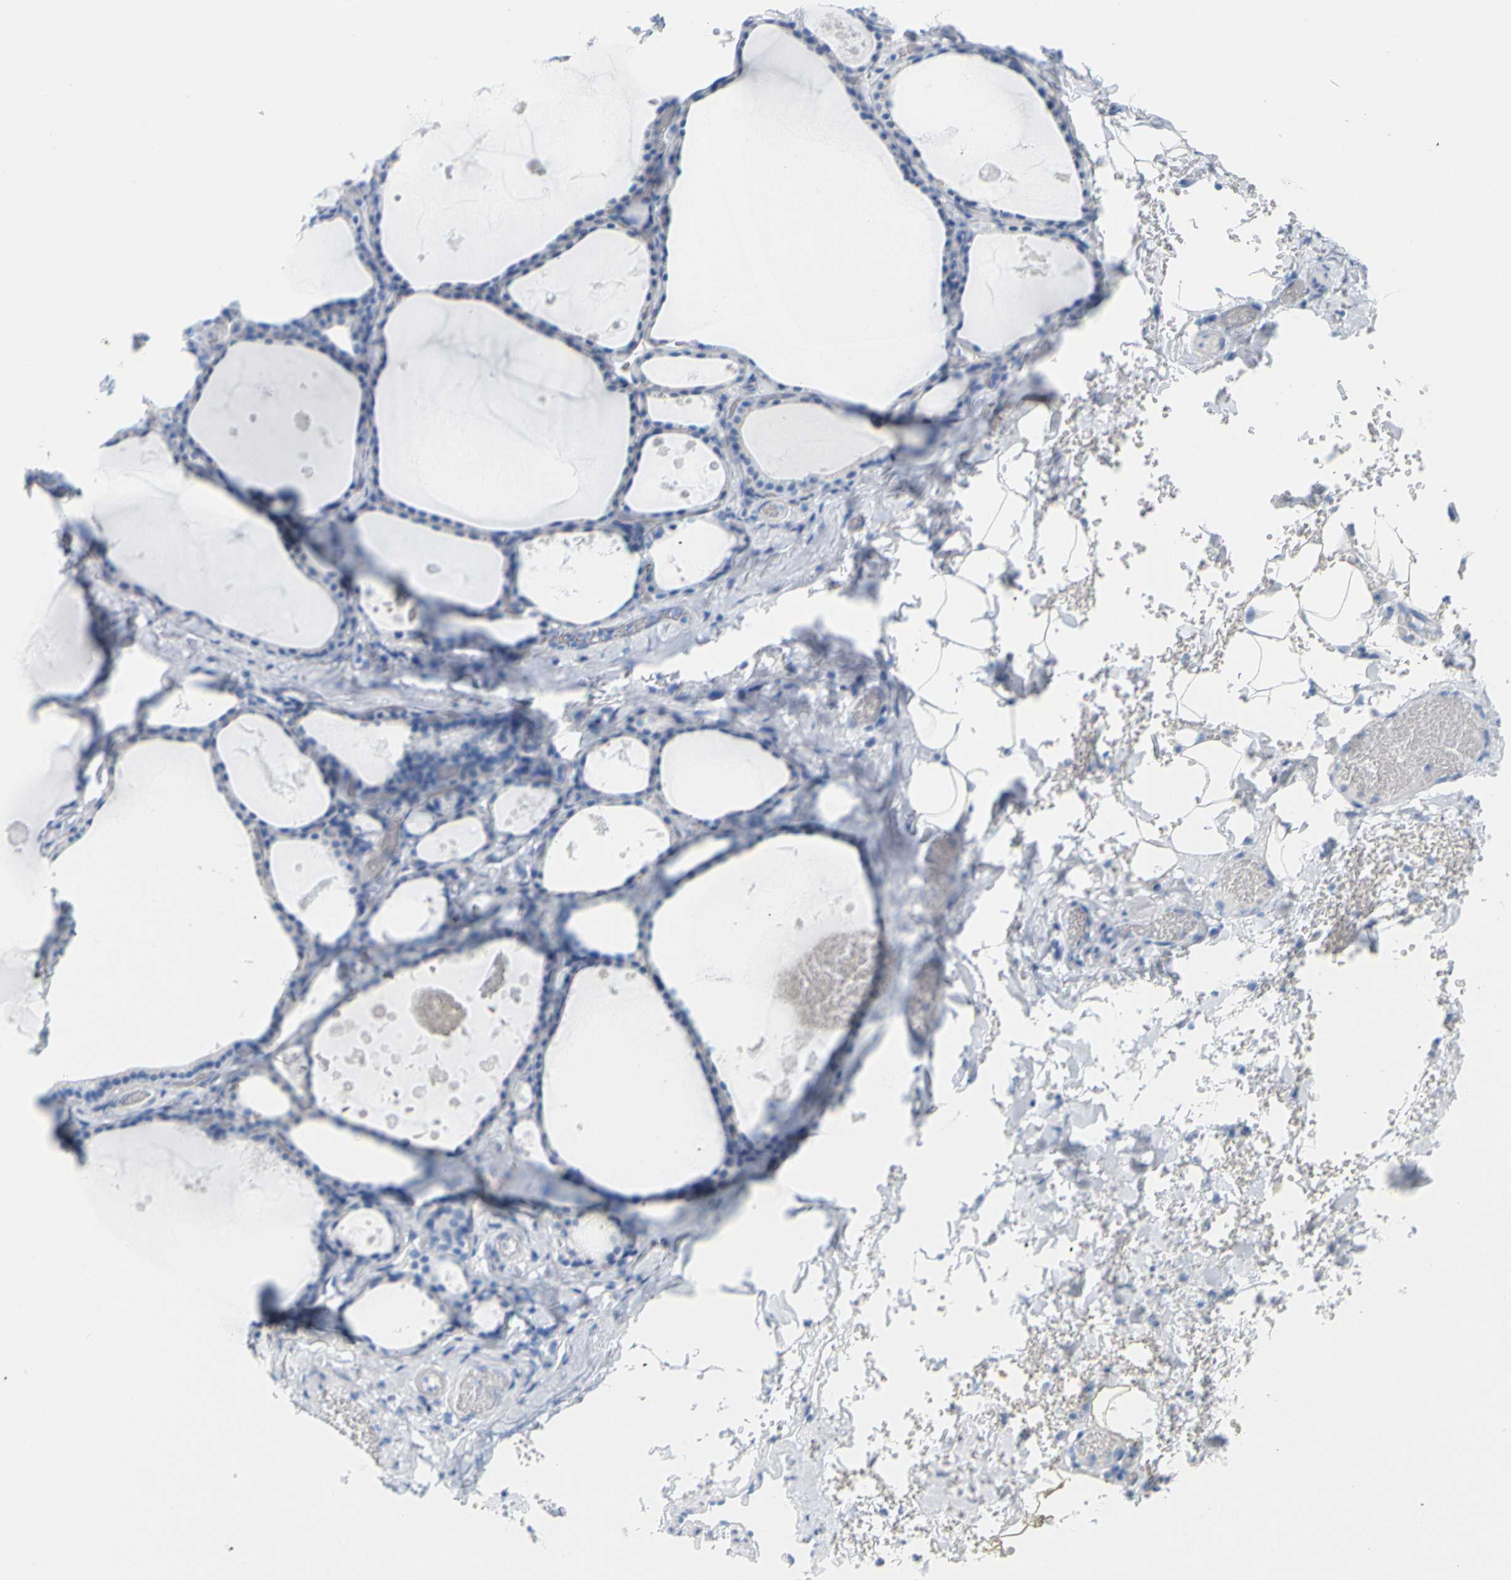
{"staining": {"intensity": "negative", "quantity": "none", "location": "none"}, "tissue": "thyroid gland", "cell_type": "Glandular cells", "image_type": "normal", "snomed": [{"axis": "morphology", "description": "Normal tissue, NOS"}, {"axis": "topography", "description": "Thyroid gland"}], "caption": "DAB (3,3'-diaminobenzidine) immunohistochemical staining of benign human thyroid gland exhibits no significant expression in glandular cells.", "gene": "OPN1SW", "patient": {"sex": "male", "age": 56}}